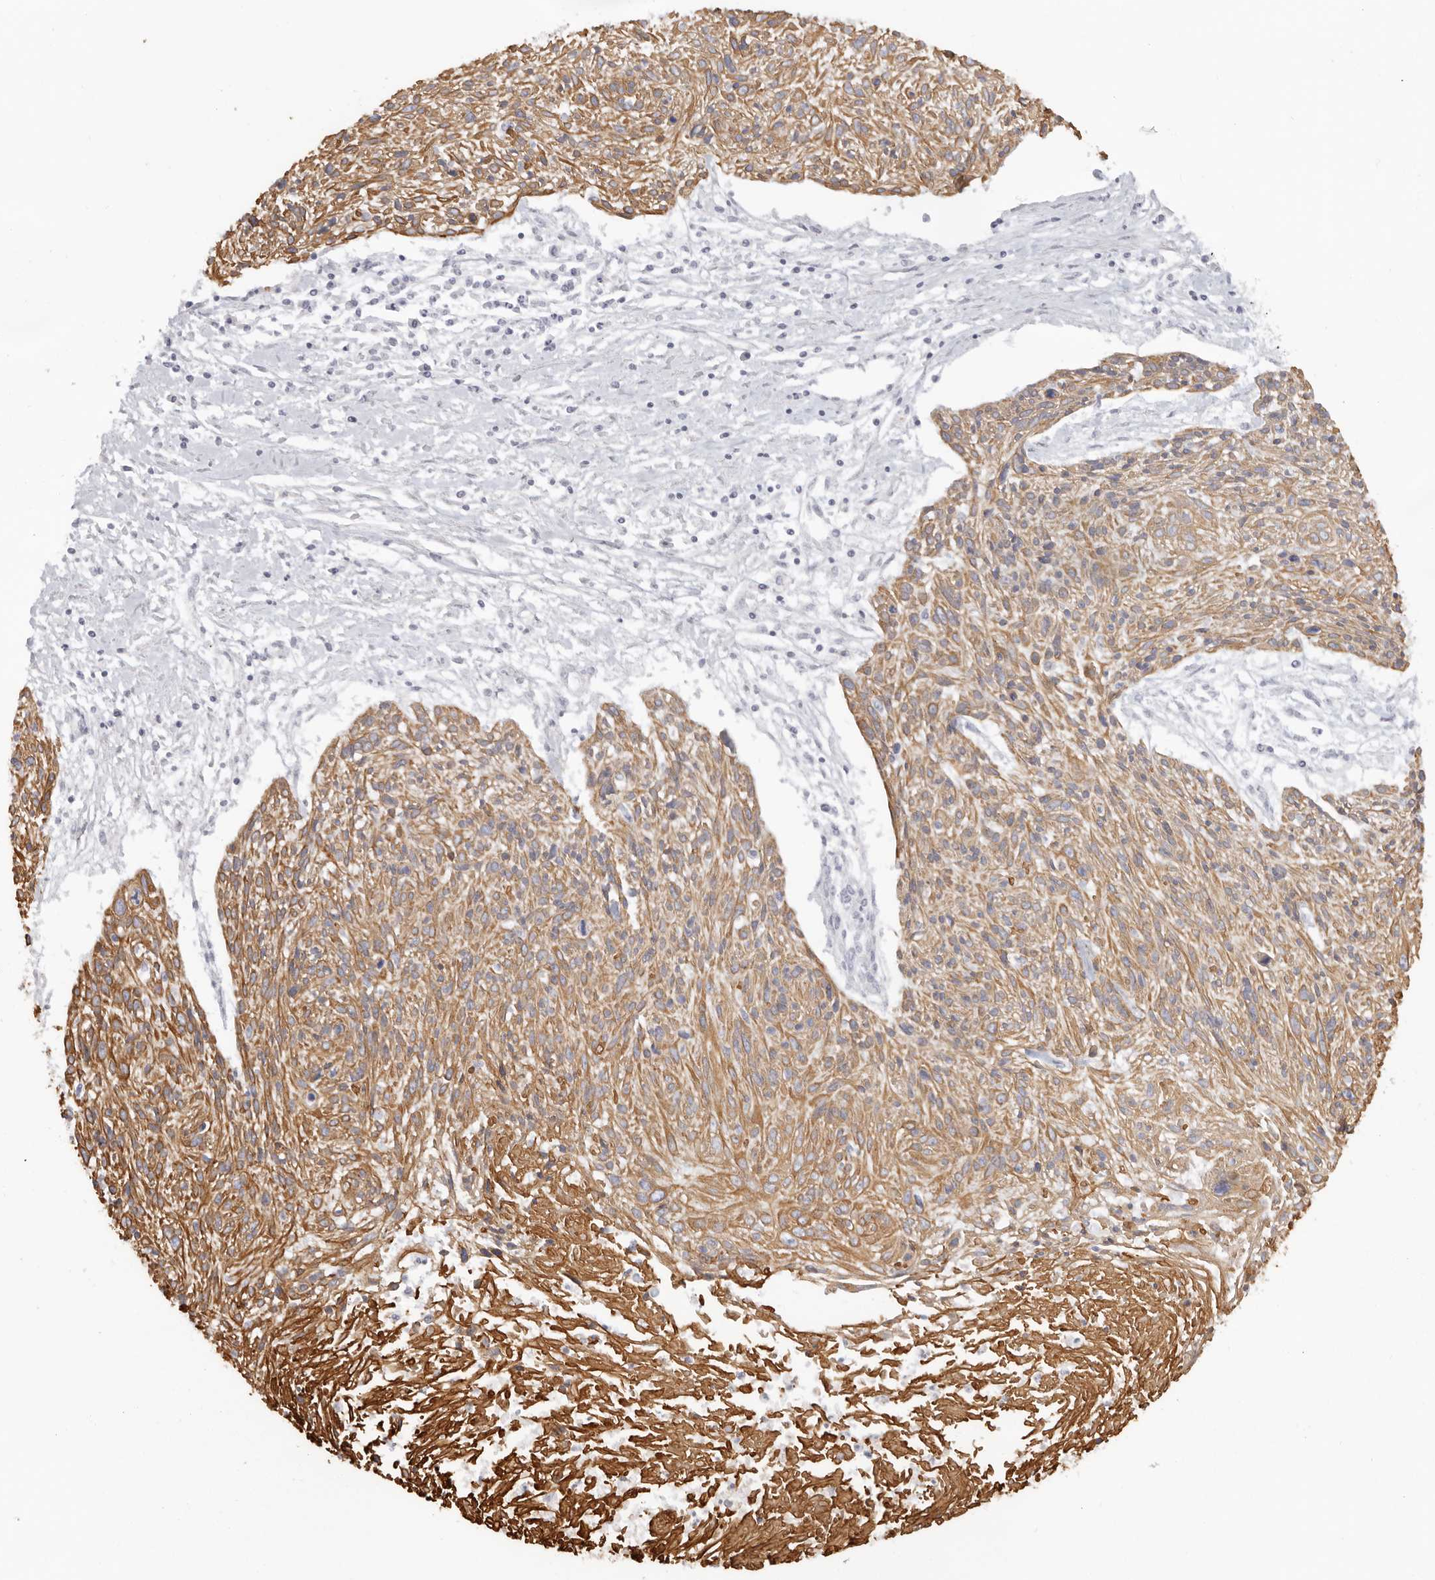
{"staining": {"intensity": "moderate", "quantity": ">75%", "location": "cytoplasmic/membranous"}, "tissue": "cervical cancer", "cell_type": "Tumor cells", "image_type": "cancer", "snomed": [{"axis": "morphology", "description": "Squamous cell carcinoma, NOS"}, {"axis": "topography", "description": "Cervix"}], "caption": "Immunohistochemistry histopathology image of human cervical cancer stained for a protein (brown), which demonstrates medium levels of moderate cytoplasmic/membranous expression in about >75% of tumor cells.", "gene": "RXFP1", "patient": {"sex": "female", "age": 51}}